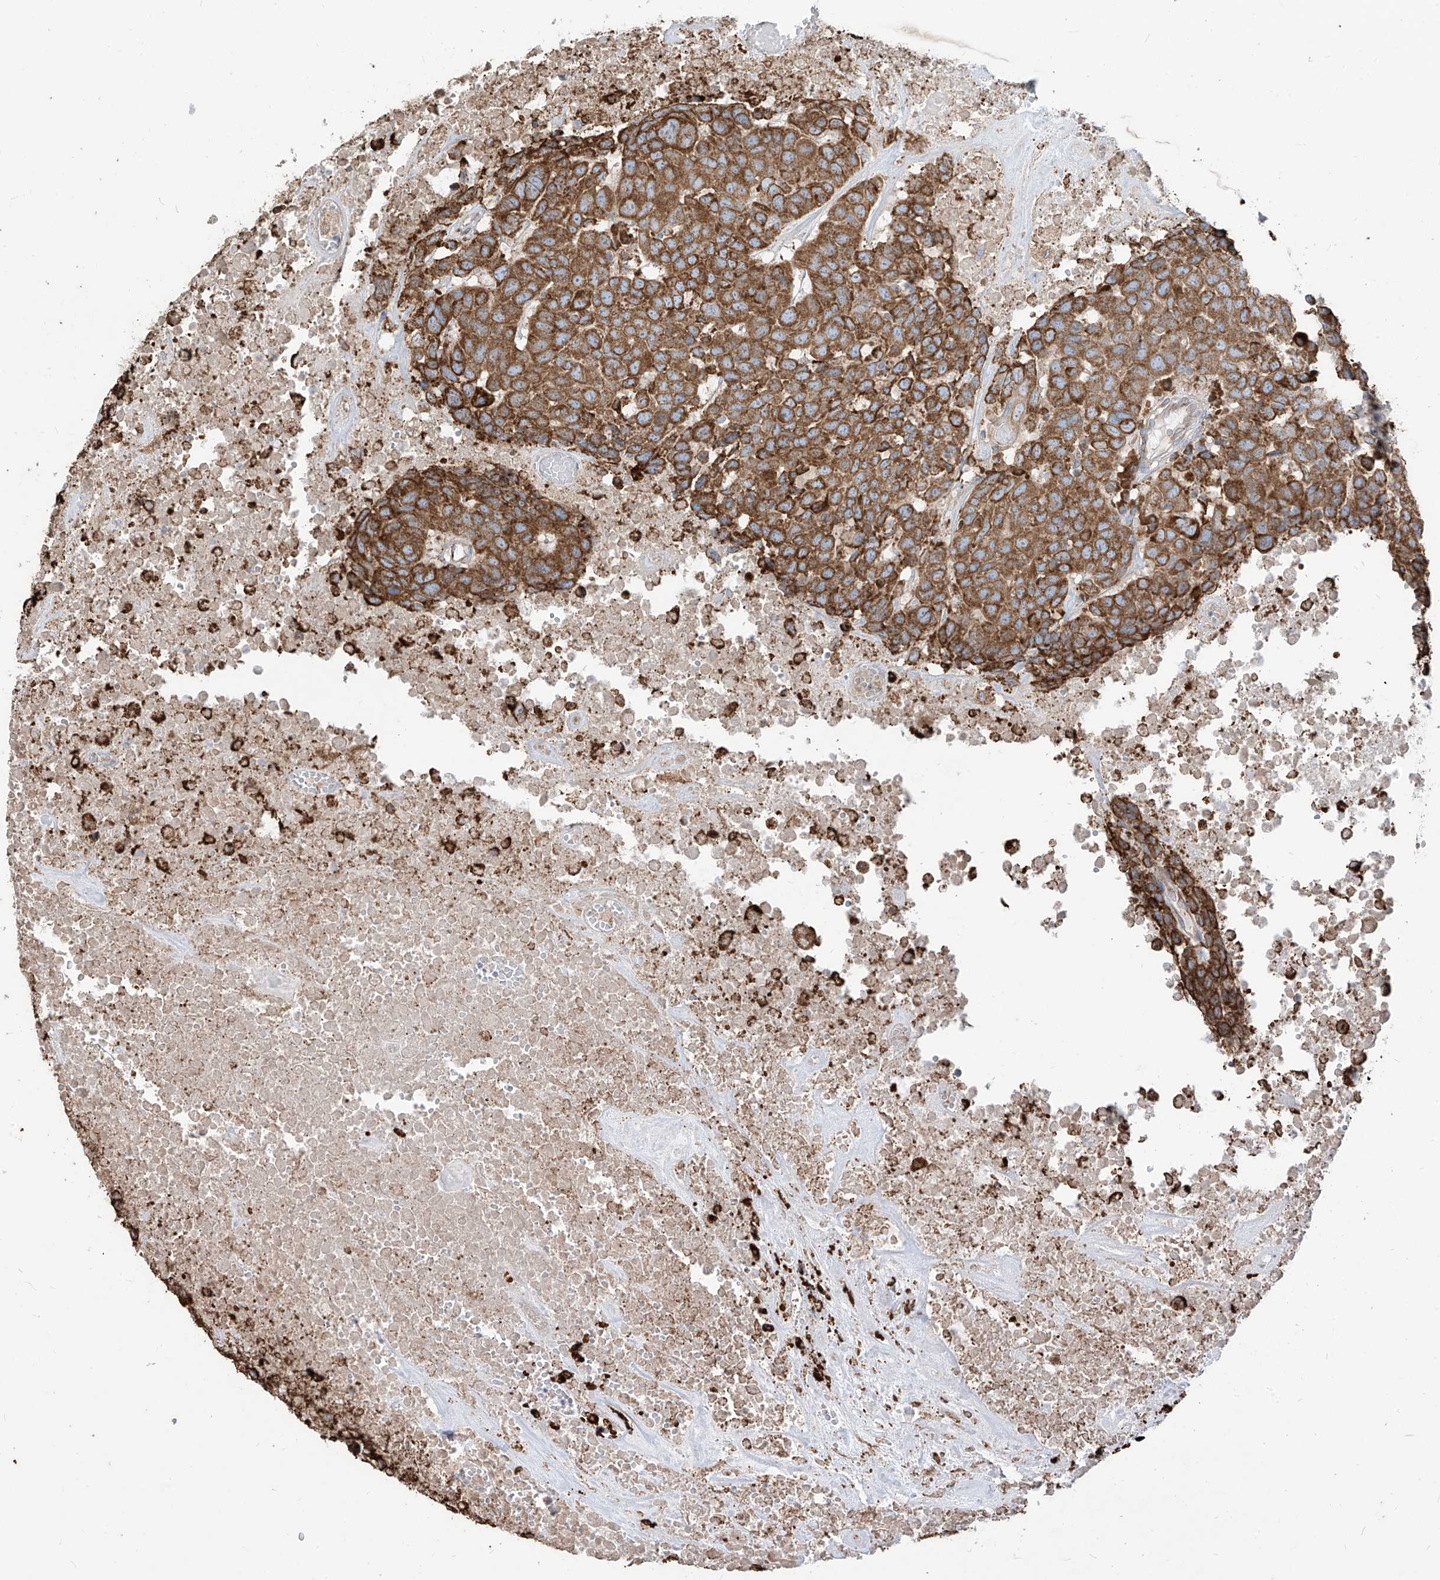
{"staining": {"intensity": "moderate", "quantity": ">75%", "location": "cytoplasmic/membranous"}, "tissue": "head and neck cancer", "cell_type": "Tumor cells", "image_type": "cancer", "snomed": [{"axis": "morphology", "description": "Squamous cell carcinoma, NOS"}, {"axis": "topography", "description": "Head-Neck"}], "caption": "A medium amount of moderate cytoplasmic/membranous expression is appreciated in about >75% of tumor cells in head and neck squamous cell carcinoma tissue. (Brightfield microscopy of DAB IHC at high magnification).", "gene": "PDIA6", "patient": {"sex": "male", "age": 66}}